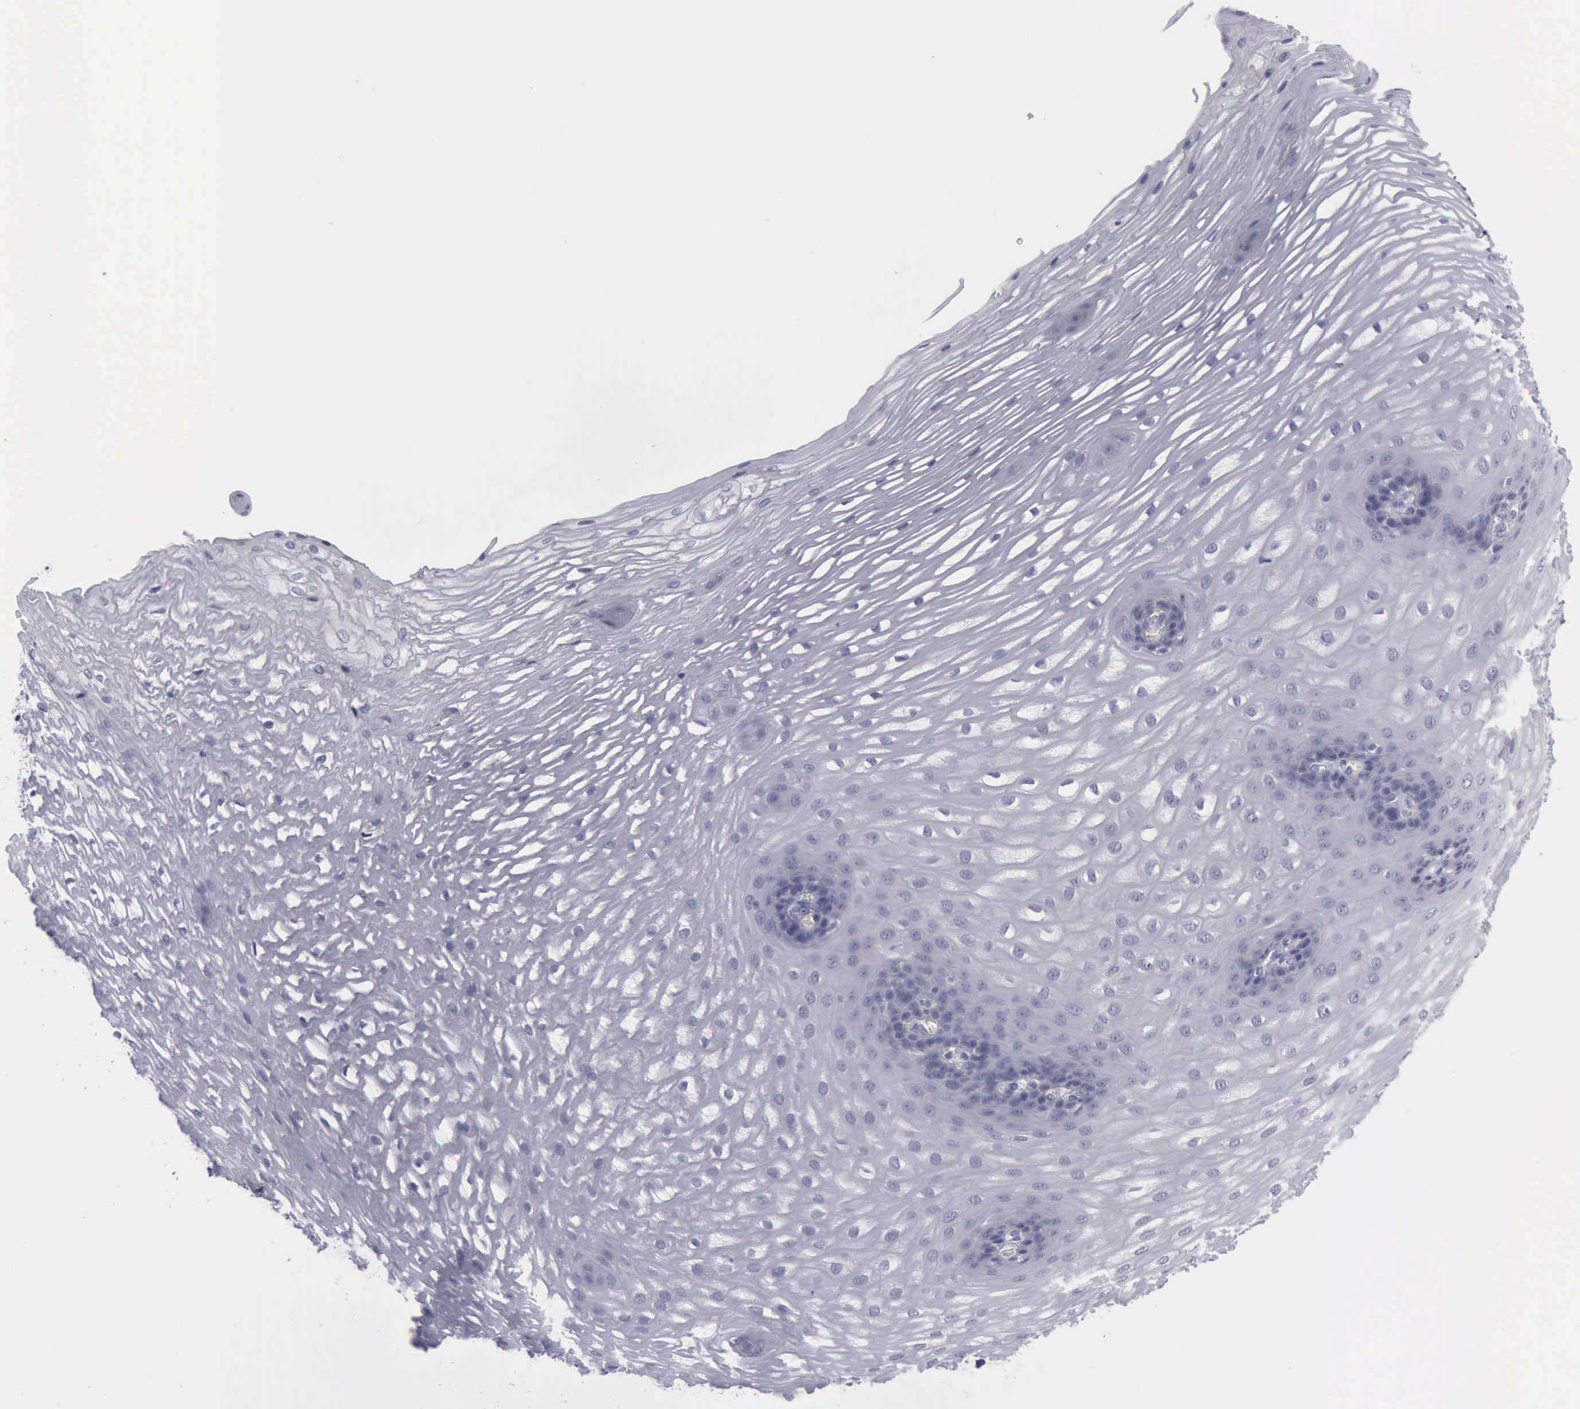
{"staining": {"intensity": "negative", "quantity": "none", "location": "none"}, "tissue": "esophagus", "cell_type": "Squamous epithelial cells", "image_type": "normal", "snomed": [{"axis": "morphology", "description": "Normal tissue, NOS"}, {"axis": "morphology", "description": "Adenocarcinoma, NOS"}, {"axis": "topography", "description": "Esophagus"}, {"axis": "topography", "description": "Stomach"}], "caption": "Esophagus was stained to show a protein in brown. There is no significant staining in squamous epithelial cells. (DAB (3,3'-diaminobenzidine) immunohistochemistry, high magnification).", "gene": "CDH2", "patient": {"sex": "male", "age": 62}}